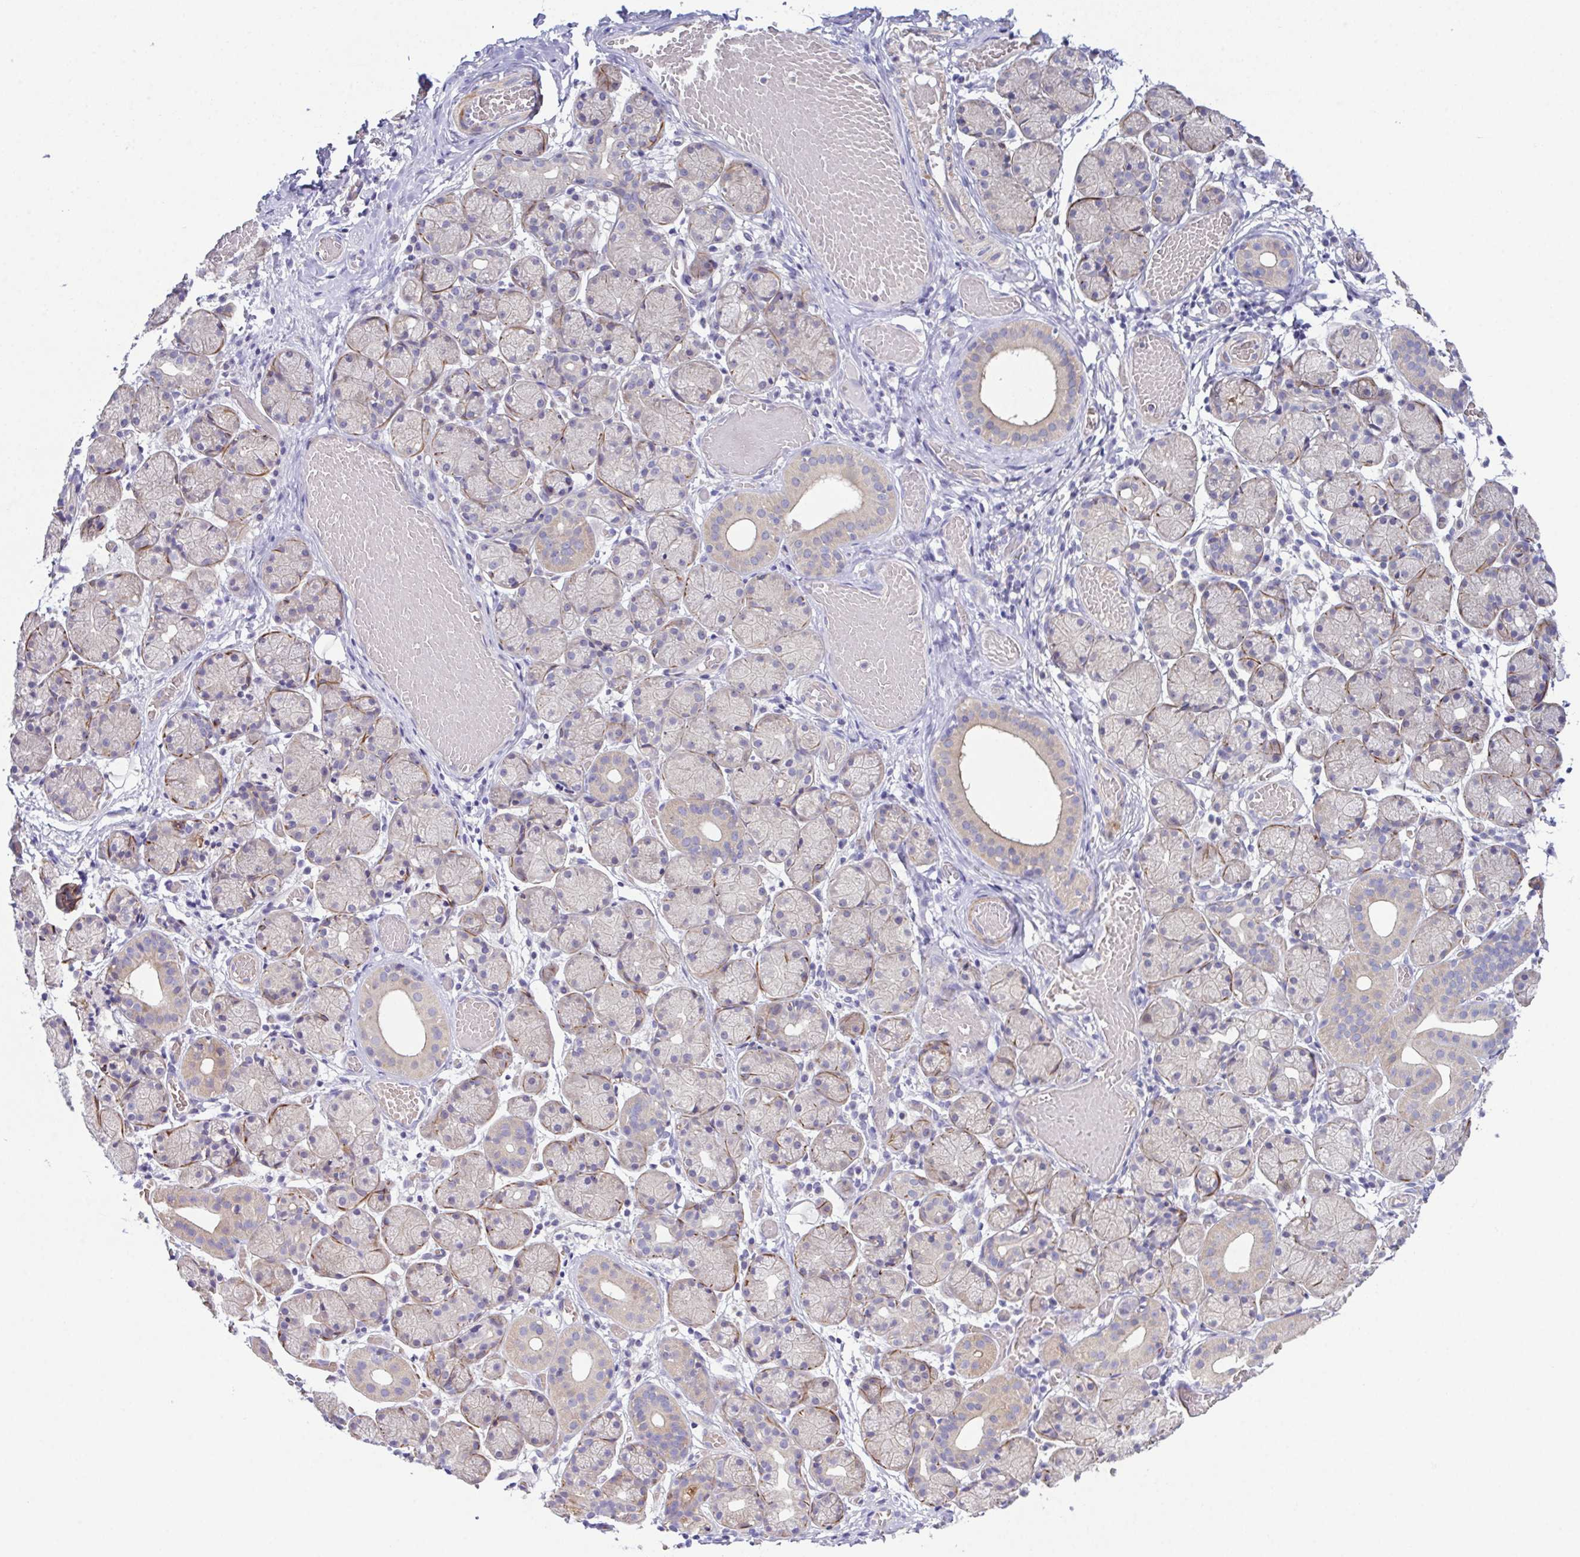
{"staining": {"intensity": "weak", "quantity": "25%-75%", "location": "cytoplasmic/membranous"}, "tissue": "salivary gland", "cell_type": "Glandular cells", "image_type": "normal", "snomed": [{"axis": "morphology", "description": "Normal tissue, NOS"}, {"axis": "topography", "description": "Salivary gland"}], "caption": "IHC staining of unremarkable salivary gland, which reveals low levels of weak cytoplasmic/membranous positivity in approximately 25%-75% of glandular cells indicating weak cytoplasmic/membranous protein staining. The staining was performed using DAB (brown) for protein detection and nuclei were counterstained in hematoxylin (blue).", "gene": "CFAP97D1", "patient": {"sex": "female", "age": 24}}